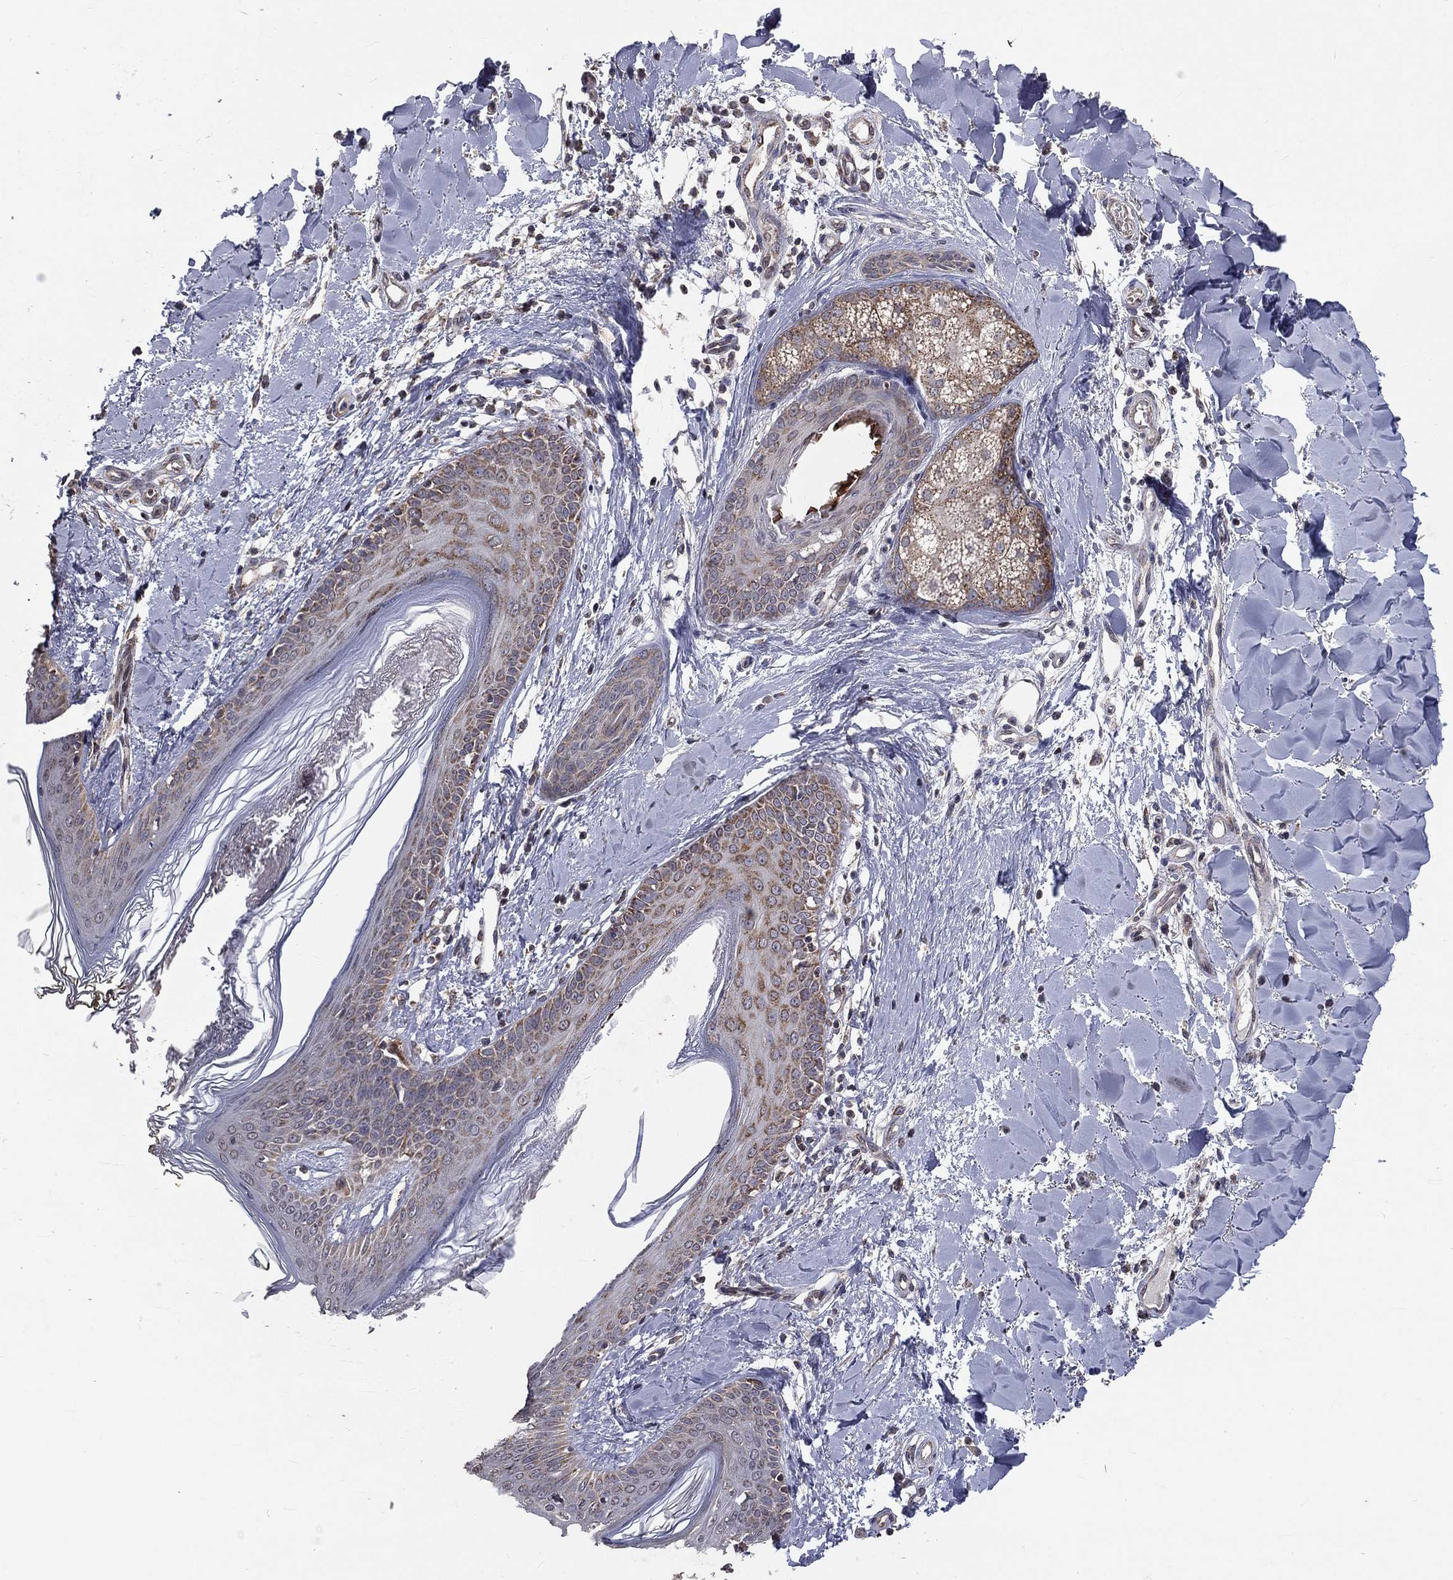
{"staining": {"intensity": "negative", "quantity": "none", "location": "none"}, "tissue": "skin", "cell_type": "Fibroblasts", "image_type": "normal", "snomed": [{"axis": "morphology", "description": "Normal tissue, NOS"}, {"axis": "morphology", "description": "Malignant melanoma, NOS"}, {"axis": "topography", "description": "Skin"}], "caption": "There is no significant staining in fibroblasts of skin. (Stains: DAB immunohistochemistry (IHC) with hematoxylin counter stain, Microscopy: brightfield microscopy at high magnification).", "gene": "MRPL46", "patient": {"sex": "female", "age": 34}}